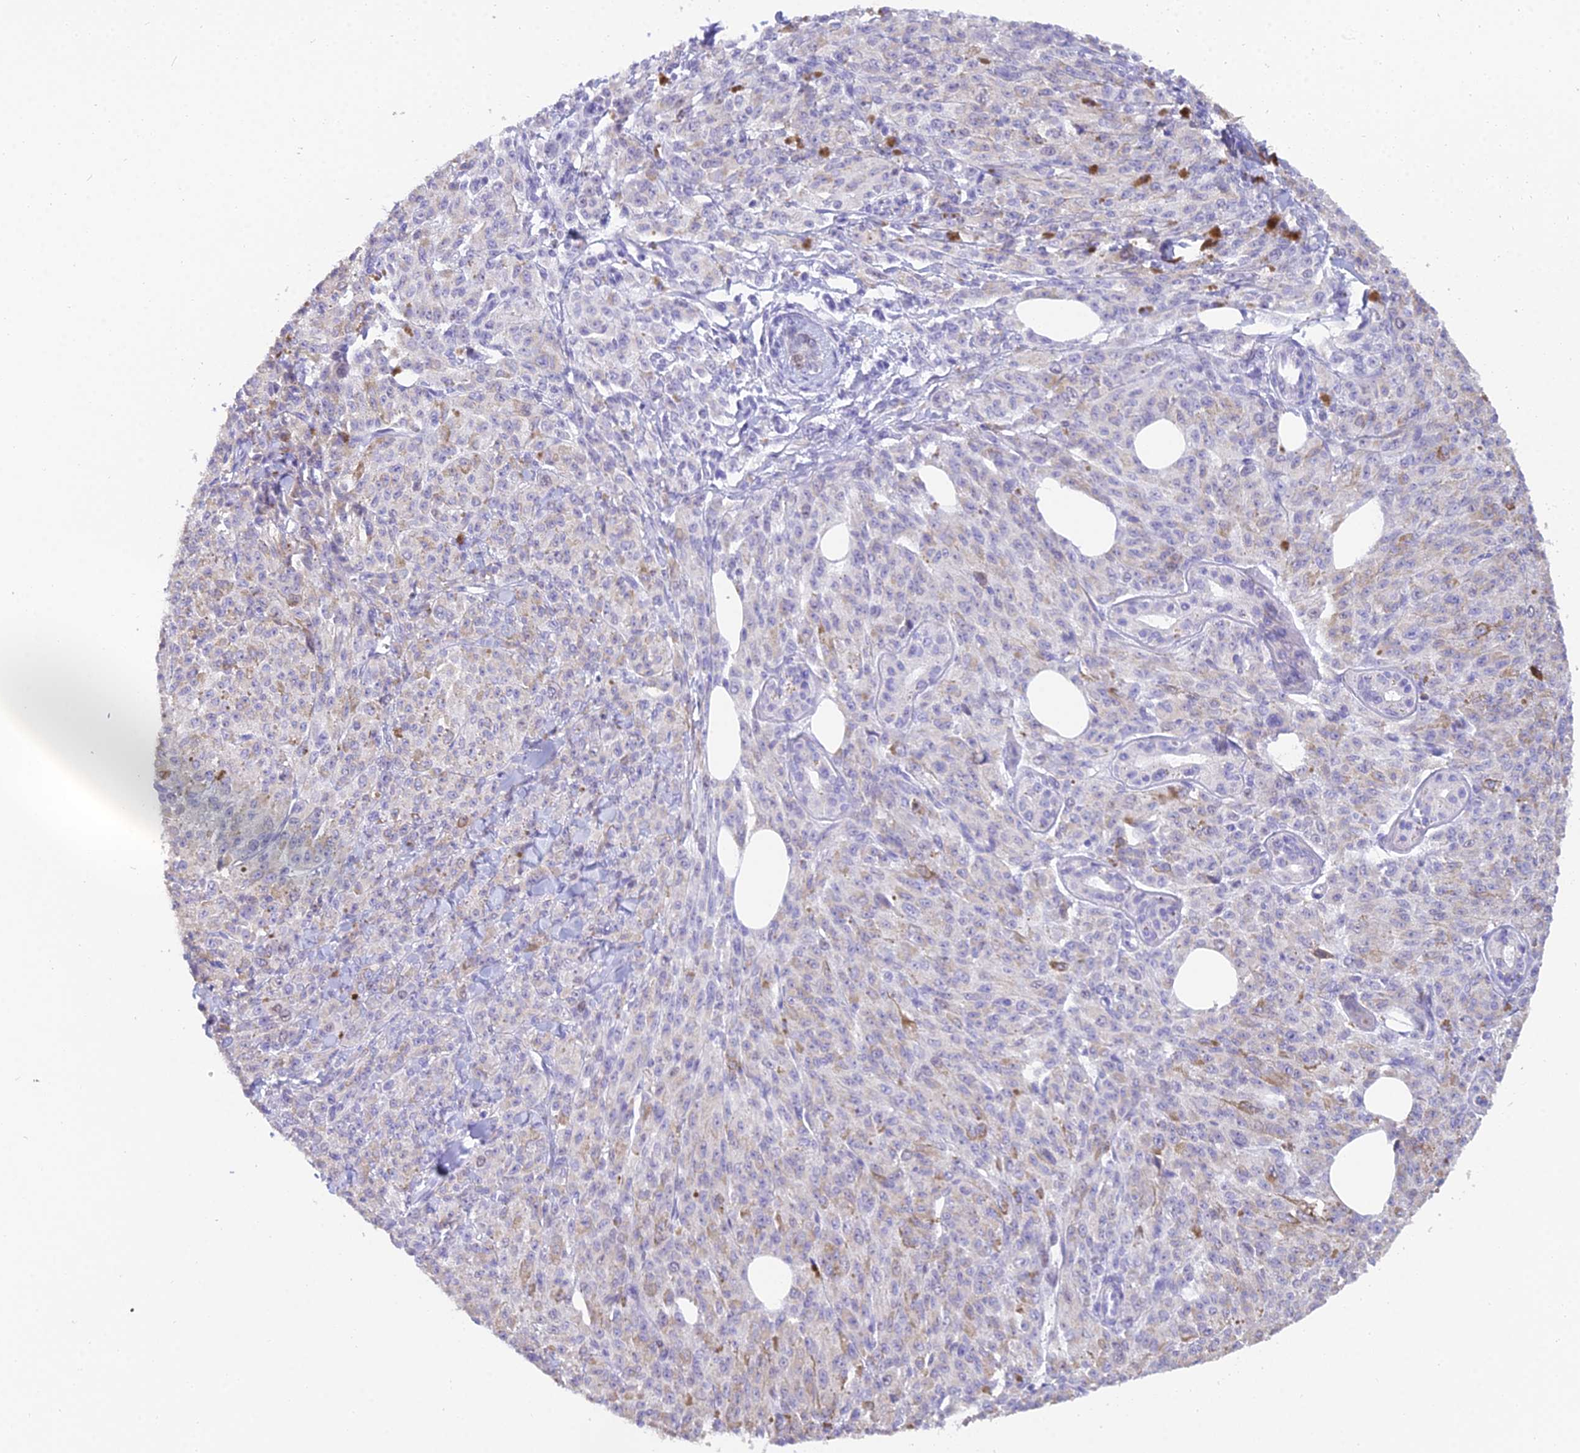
{"staining": {"intensity": "negative", "quantity": "none", "location": "none"}, "tissue": "melanoma", "cell_type": "Tumor cells", "image_type": "cancer", "snomed": [{"axis": "morphology", "description": "Malignant melanoma, NOS"}, {"axis": "topography", "description": "Skin"}], "caption": "IHC photomicrograph of neoplastic tissue: human malignant melanoma stained with DAB (3,3'-diaminobenzidine) demonstrates no significant protein staining in tumor cells. (DAB (3,3'-diaminobenzidine) IHC visualized using brightfield microscopy, high magnification).", "gene": "MCM2", "patient": {"sex": "female", "age": 52}}